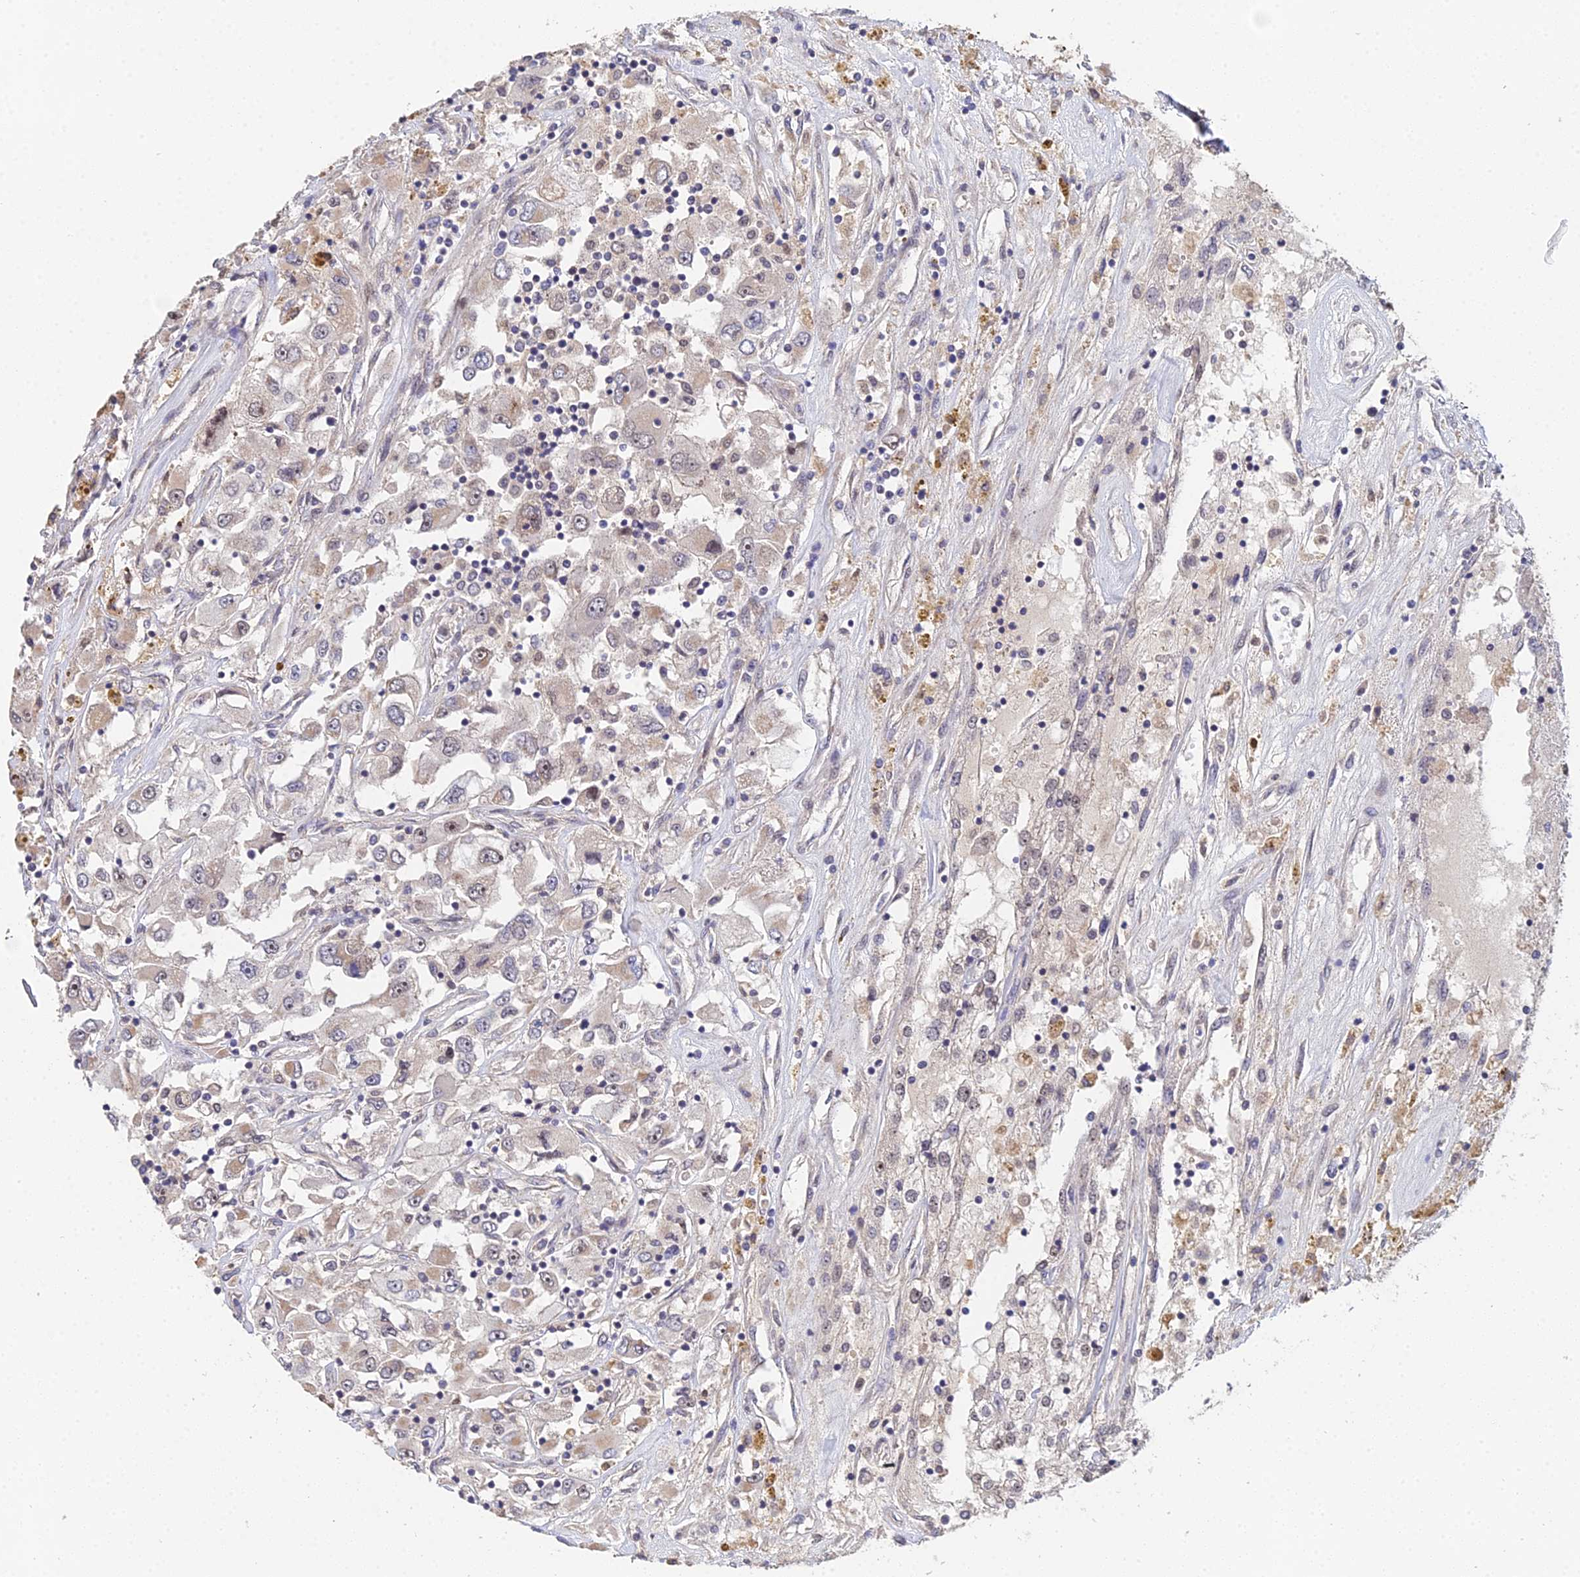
{"staining": {"intensity": "weak", "quantity": "<25%", "location": "cytoplasmic/membranous"}, "tissue": "renal cancer", "cell_type": "Tumor cells", "image_type": "cancer", "snomed": [{"axis": "morphology", "description": "Adenocarcinoma, NOS"}, {"axis": "topography", "description": "Kidney"}], "caption": "Immunohistochemistry photomicrograph of neoplastic tissue: renal adenocarcinoma stained with DAB (3,3'-diaminobenzidine) displays no significant protein positivity in tumor cells.", "gene": "ERCC5", "patient": {"sex": "female", "age": 52}}